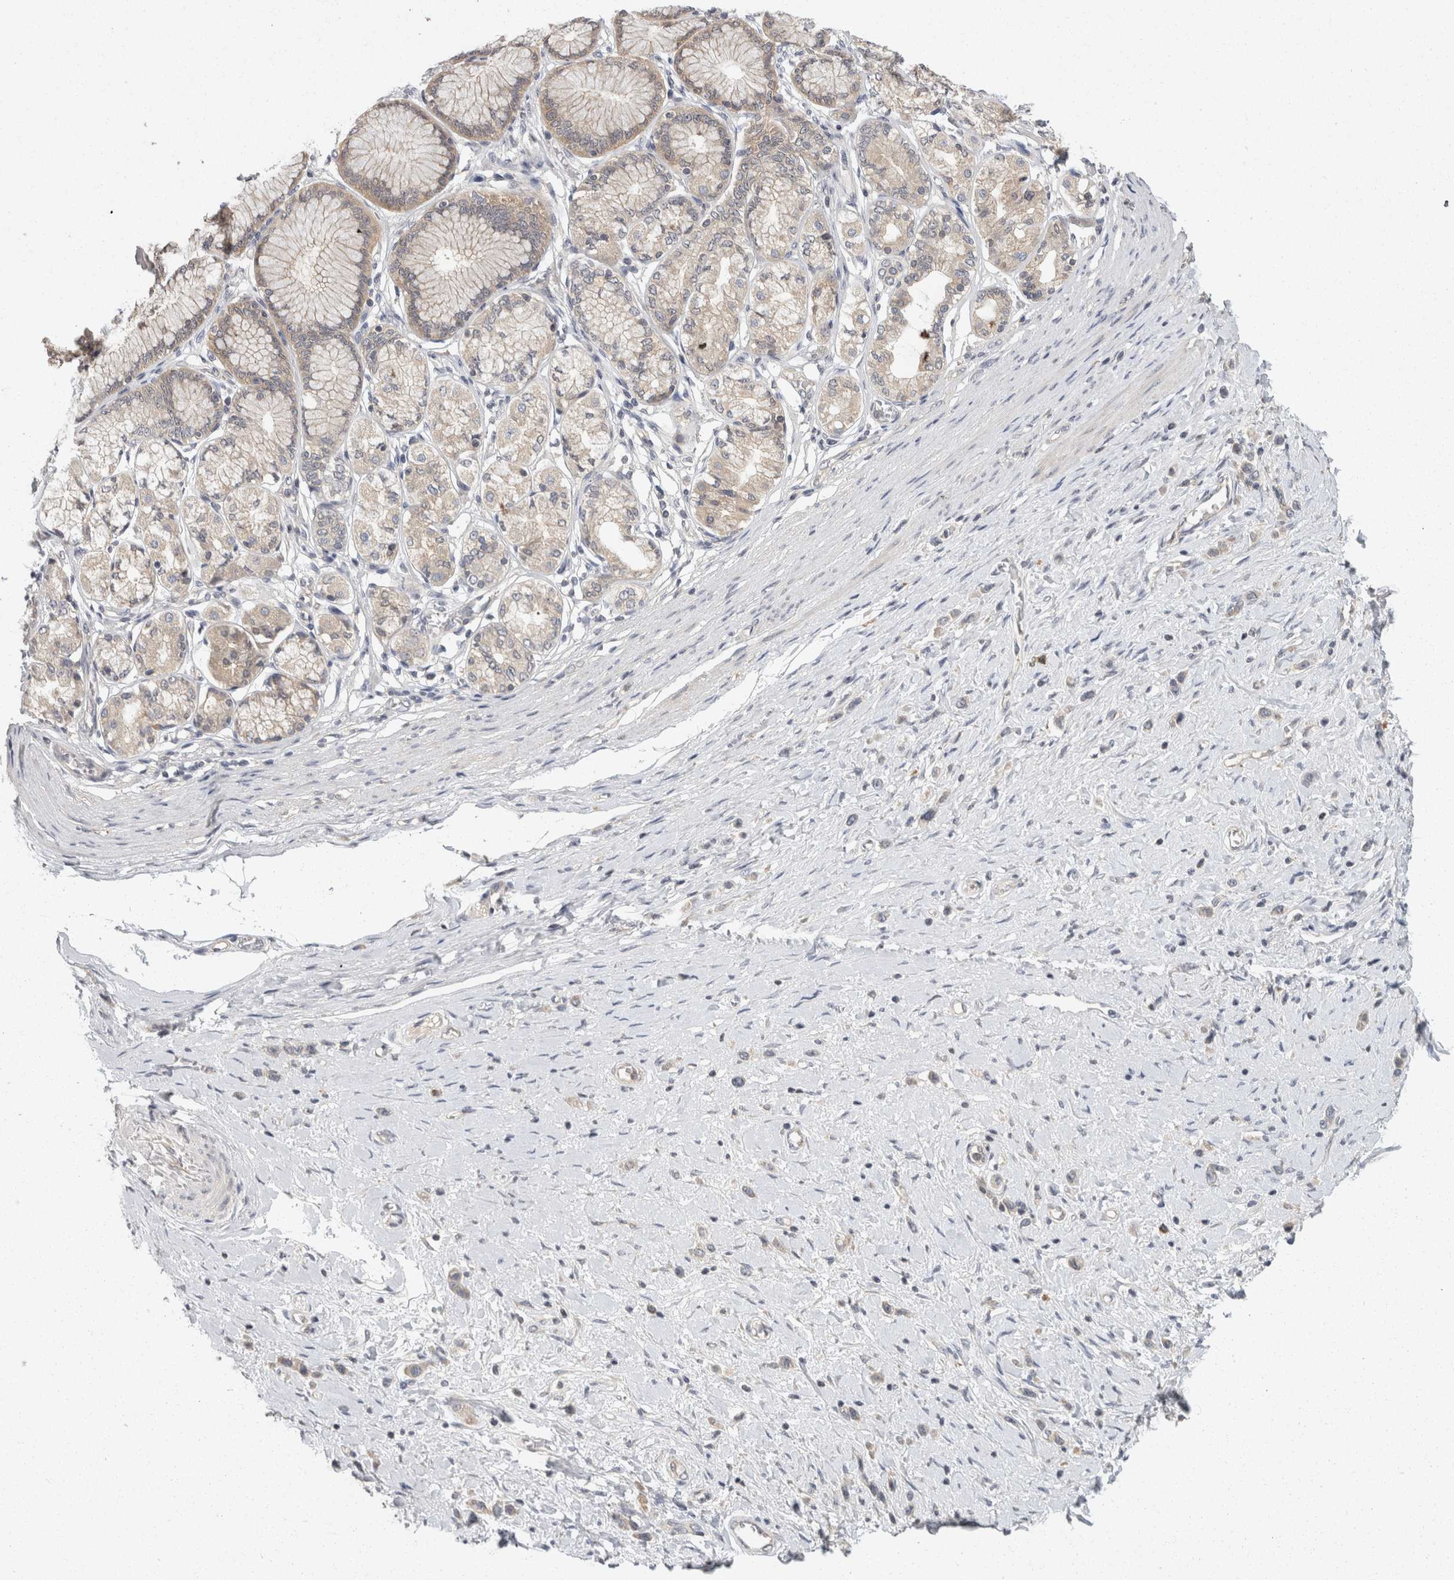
{"staining": {"intensity": "weak", "quantity": "<25%", "location": "cytoplasmic/membranous"}, "tissue": "stomach cancer", "cell_type": "Tumor cells", "image_type": "cancer", "snomed": [{"axis": "morphology", "description": "Adenocarcinoma, NOS"}, {"axis": "topography", "description": "Stomach"}], "caption": "Micrograph shows no protein expression in tumor cells of stomach adenocarcinoma tissue. The staining is performed using DAB (3,3'-diaminobenzidine) brown chromogen with nuclei counter-stained in using hematoxylin.", "gene": "ACAT2", "patient": {"sex": "female", "age": 65}}